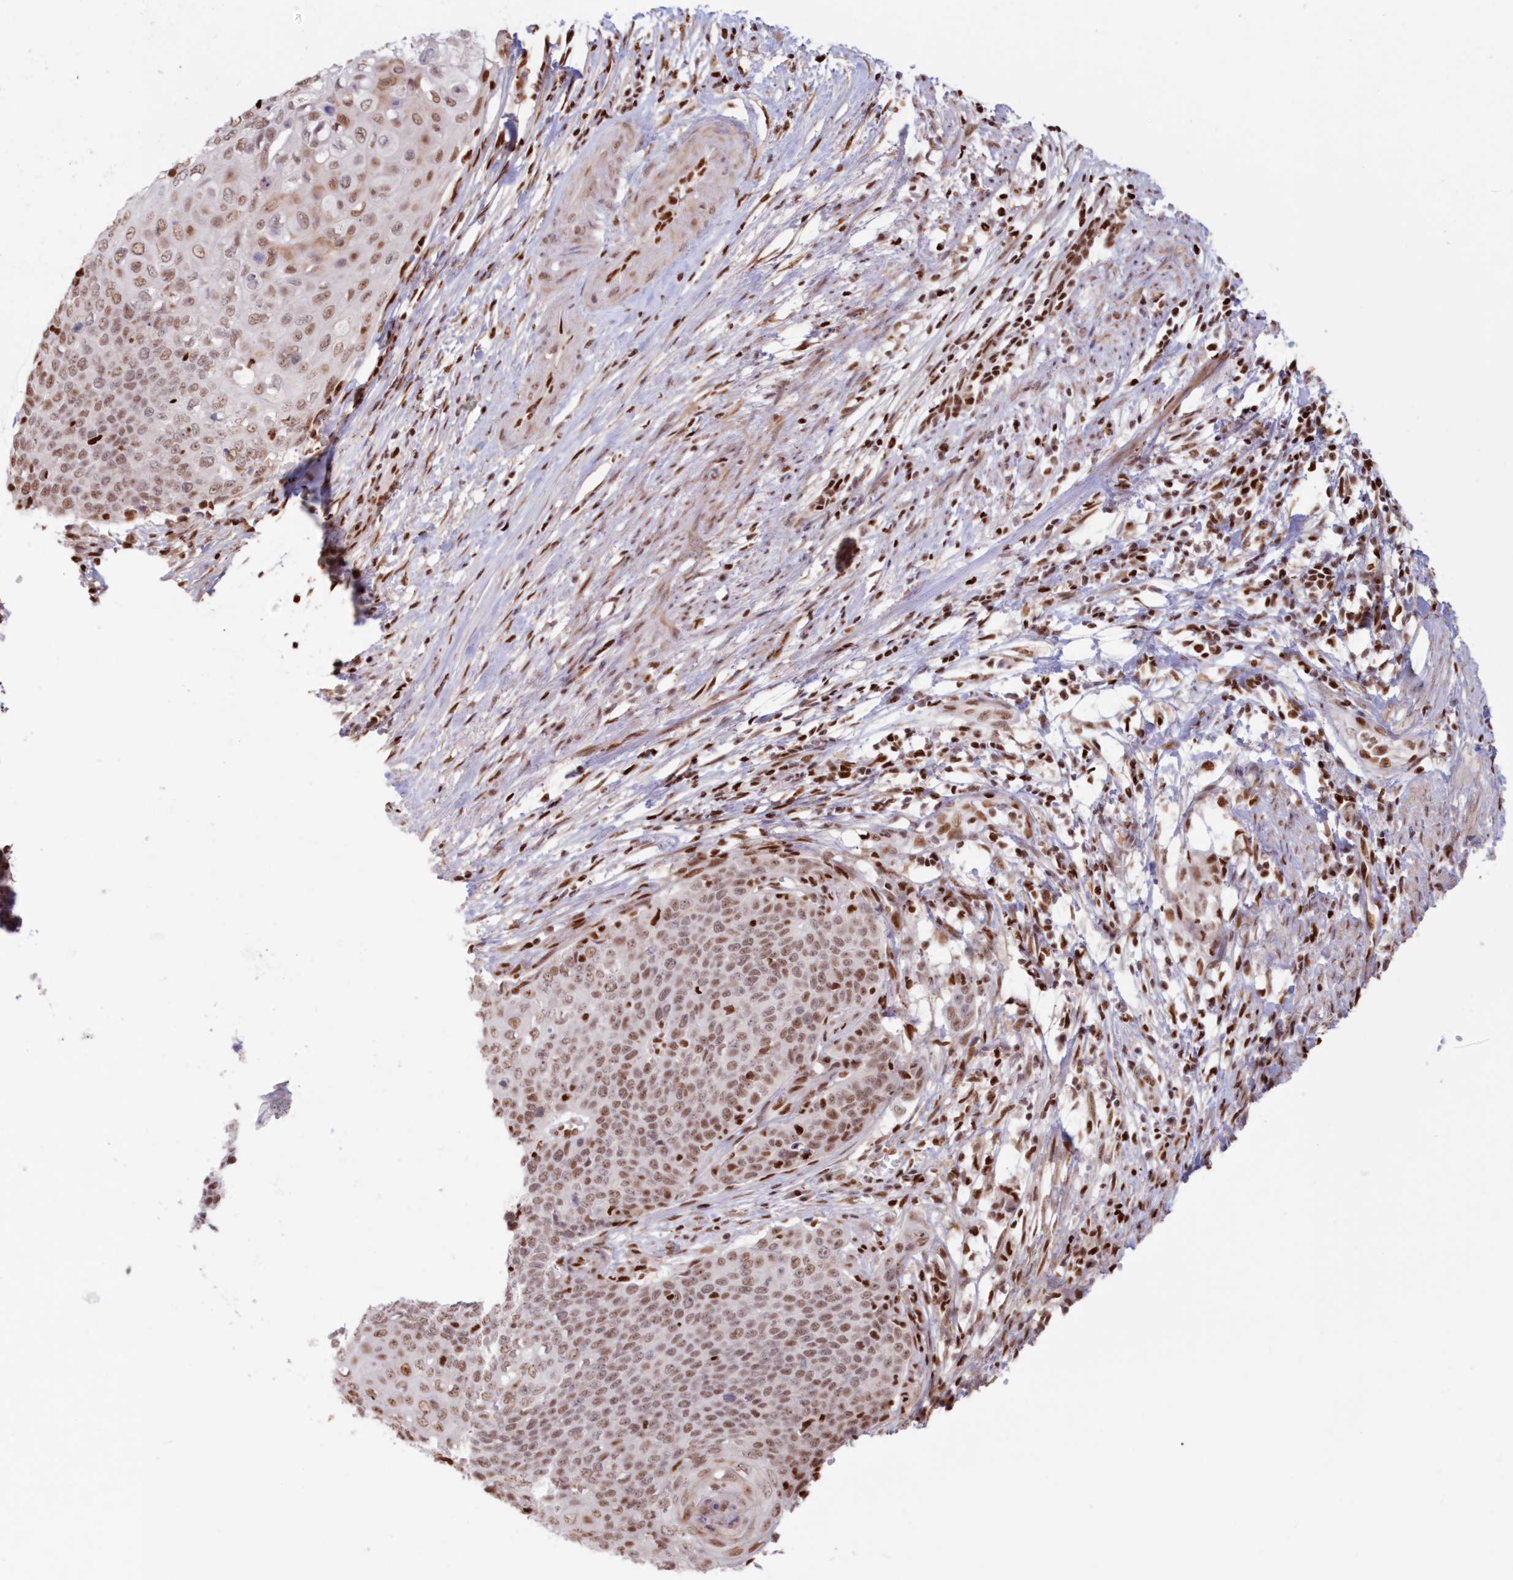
{"staining": {"intensity": "moderate", "quantity": ">75%", "location": "nuclear"}, "tissue": "cervical cancer", "cell_type": "Tumor cells", "image_type": "cancer", "snomed": [{"axis": "morphology", "description": "Squamous cell carcinoma, NOS"}, {"axis": "topography", "description": "Cervix"}], "caption": "Cervical cancer stained with a protein marker demonstrates moderate staining in tumor cells.", "gene": "POLR2B", "patient": {"sex": "female", "age": 39}}